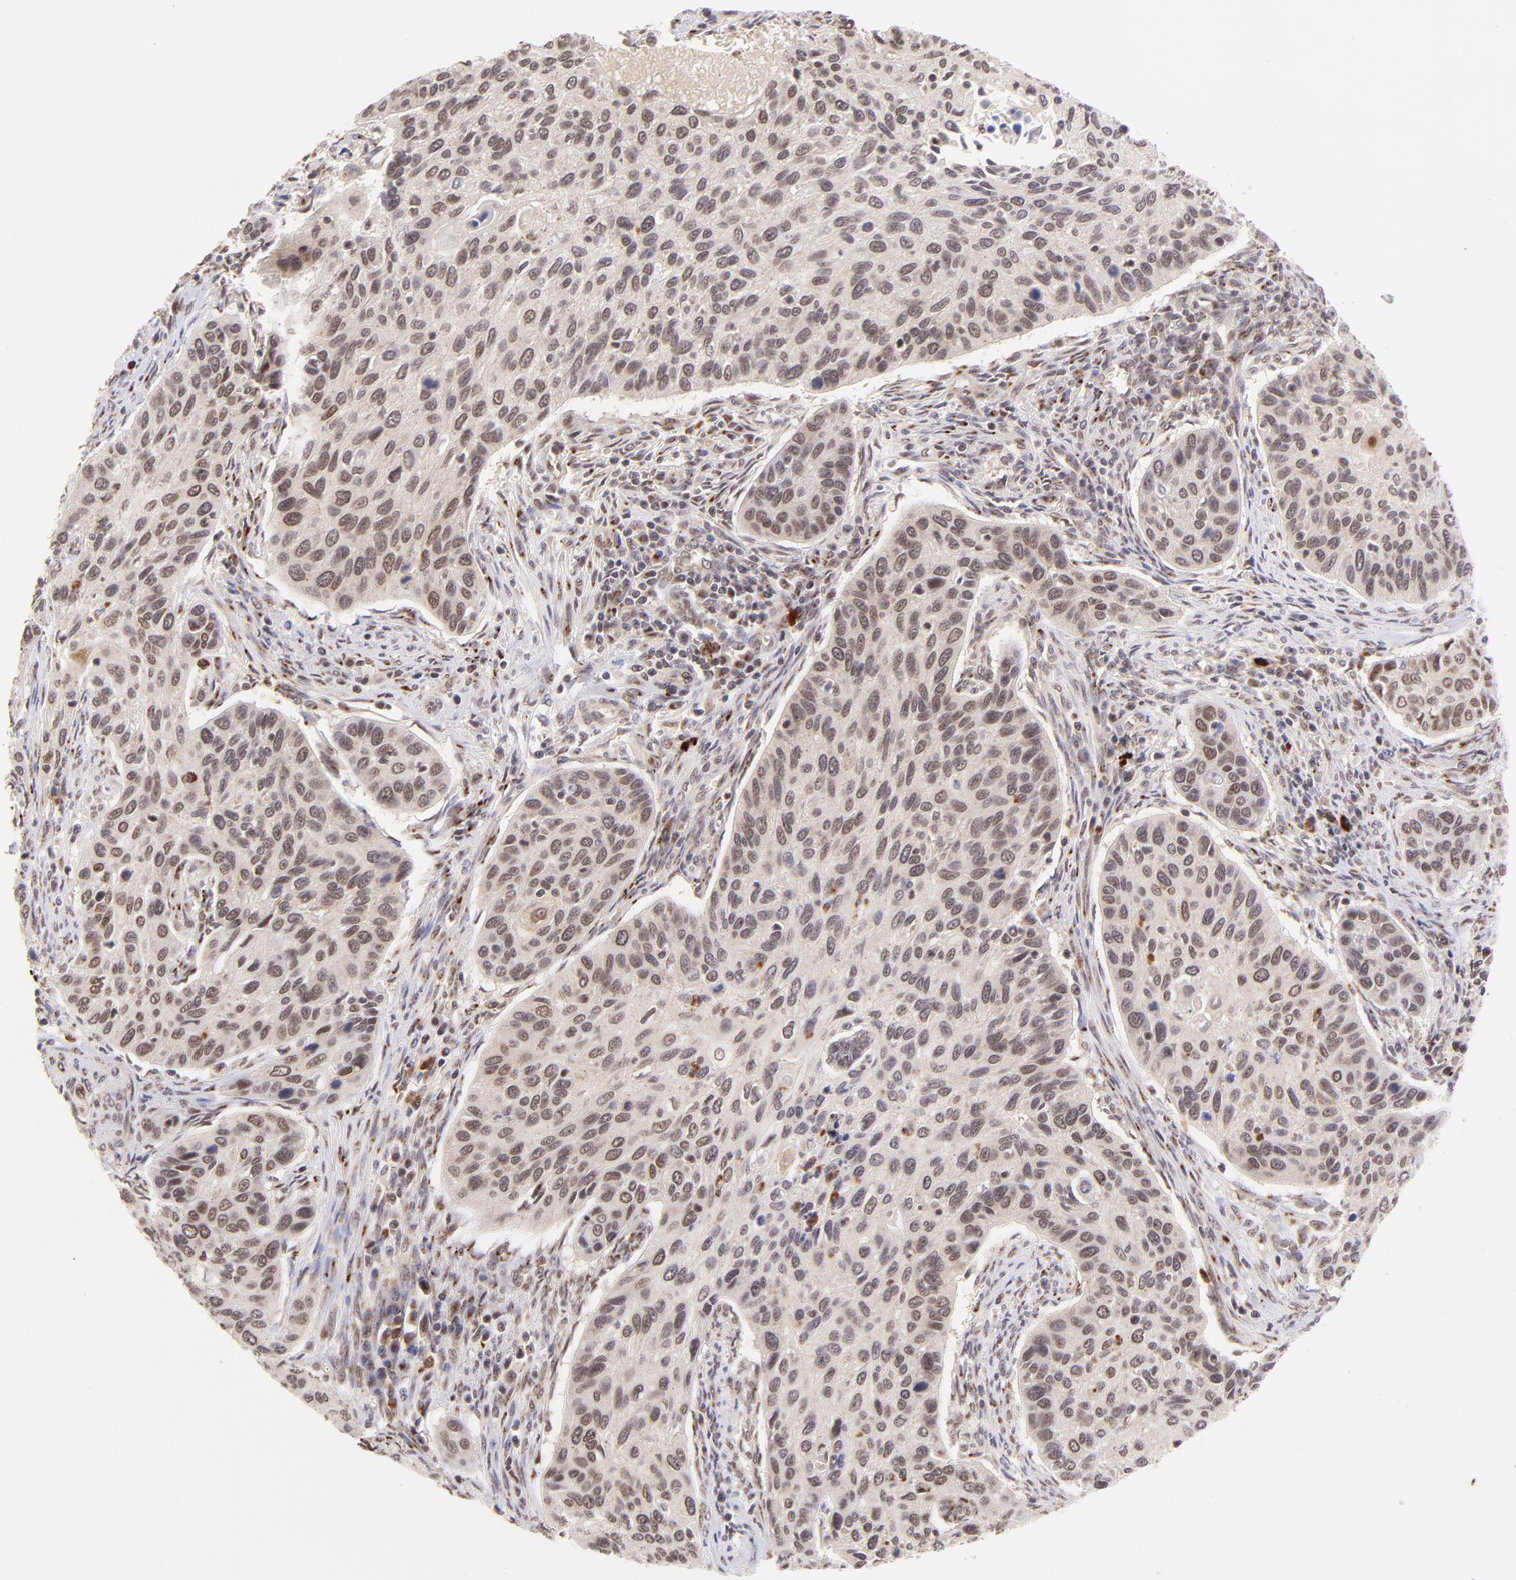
{"staining": {"intensity": "moderate", "quantity": ">75%", "location": "nuclear"}, "tissue": "cervical cancer", "cell_type": "Tumor cells", "image_type": "cancer", "snomed": [{"axis": "morphology", "description": "Squamous cell carcinoma, NOS"}, {"axis": "topography", "description": "Cervix"}], "caption": "Human cervical squamous cell carcinoma stained with a brown dye shows moderate nuclear positive positivity in approximately >75% of tumor cells.", "gene": "MED12", "patient": {"sex": "female", "age": 57}}